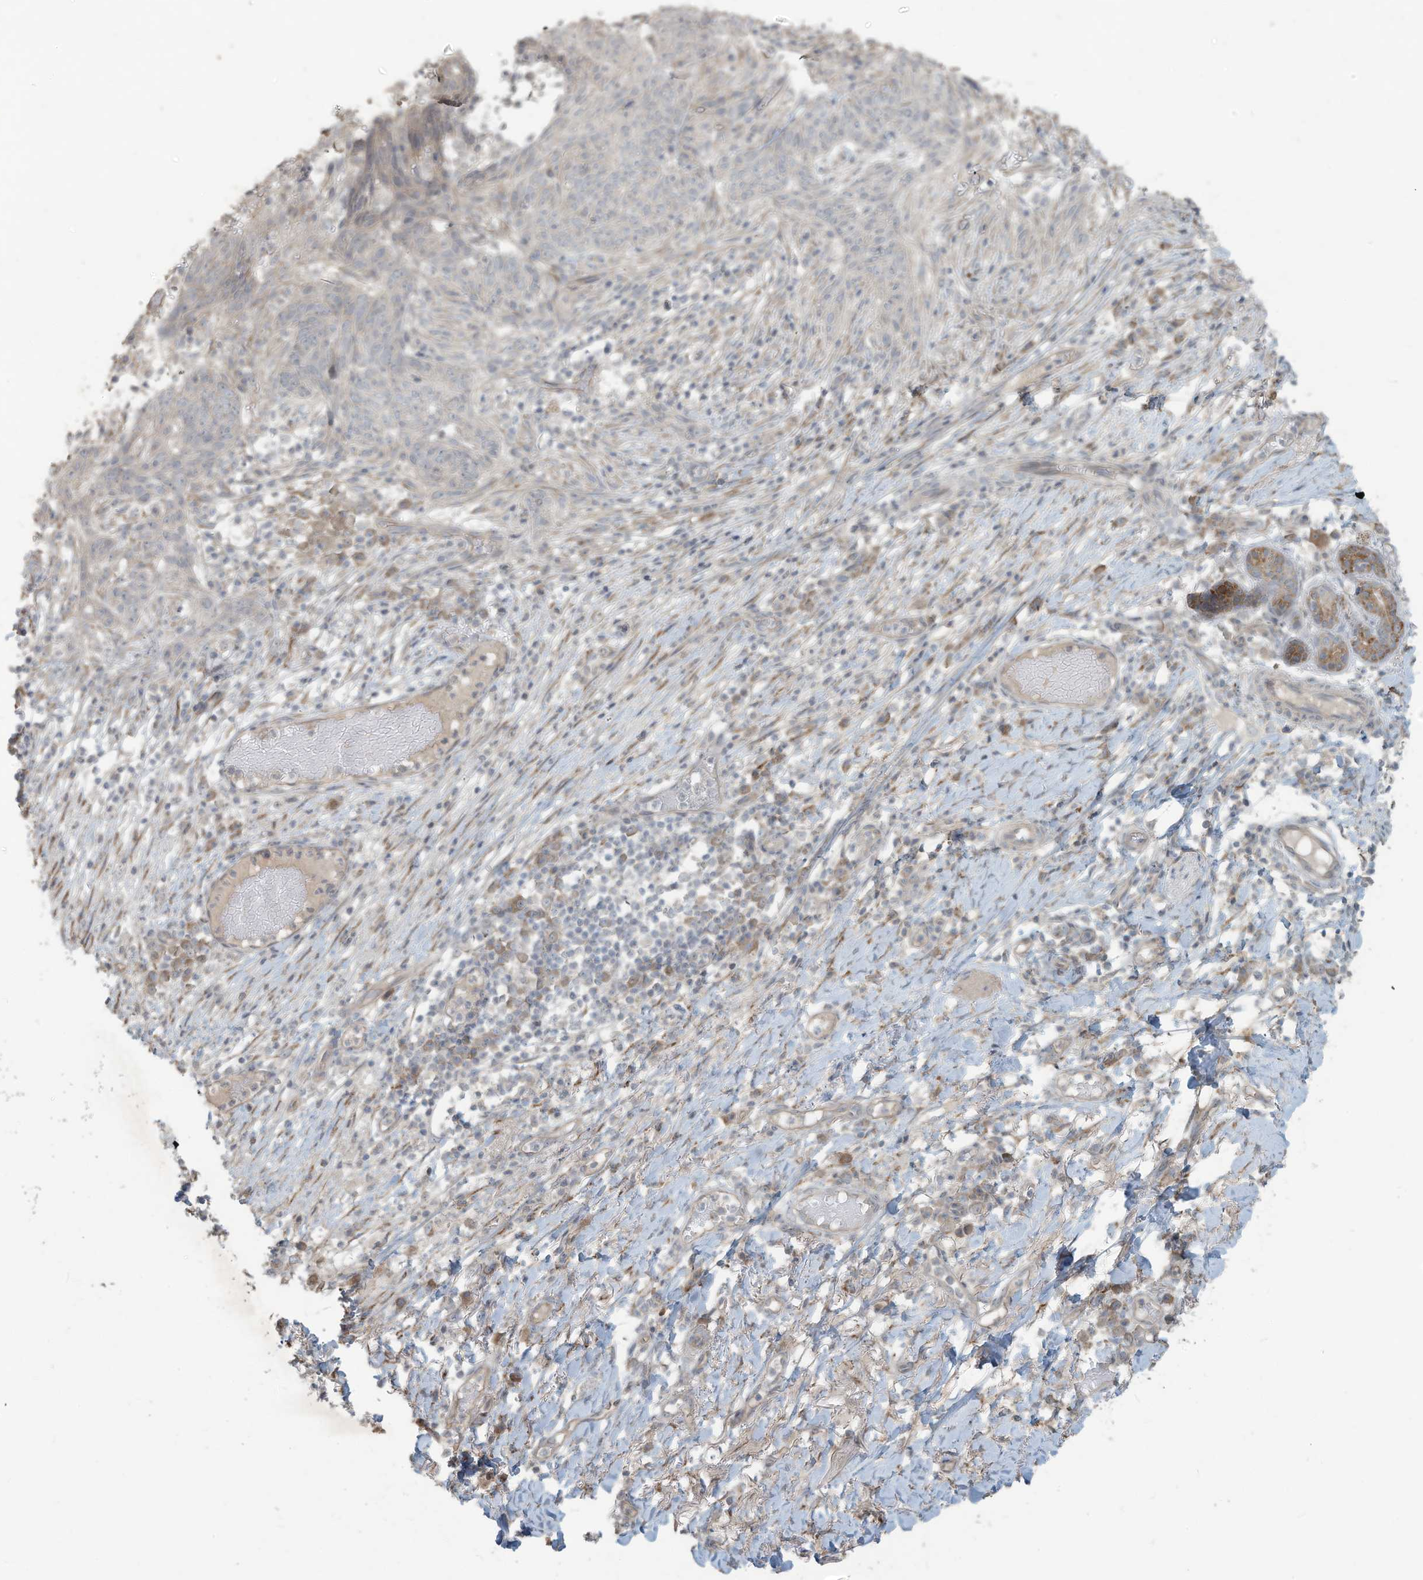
{"staining": {"intensity": "negative", "quantity": "none", "location": "none"}, "tissue": "skin cancer", "cell_type": "Tumor cells", "image_type": "cancer", "snomed": [{"axis": "morphology", "description": "Normal tissue, NOS"}, {"axis": "morphology", "description": "Basal cell carcinoma"}, {"axis": "topography", "description": "Skin"}], "caption": "Human skin cancer (basal cell carcinoma) stained for a protein using IHC displays no positivity in tumor cells.", "gene": "MAGIX", "patient": {"sex": "male", "age": 64}}